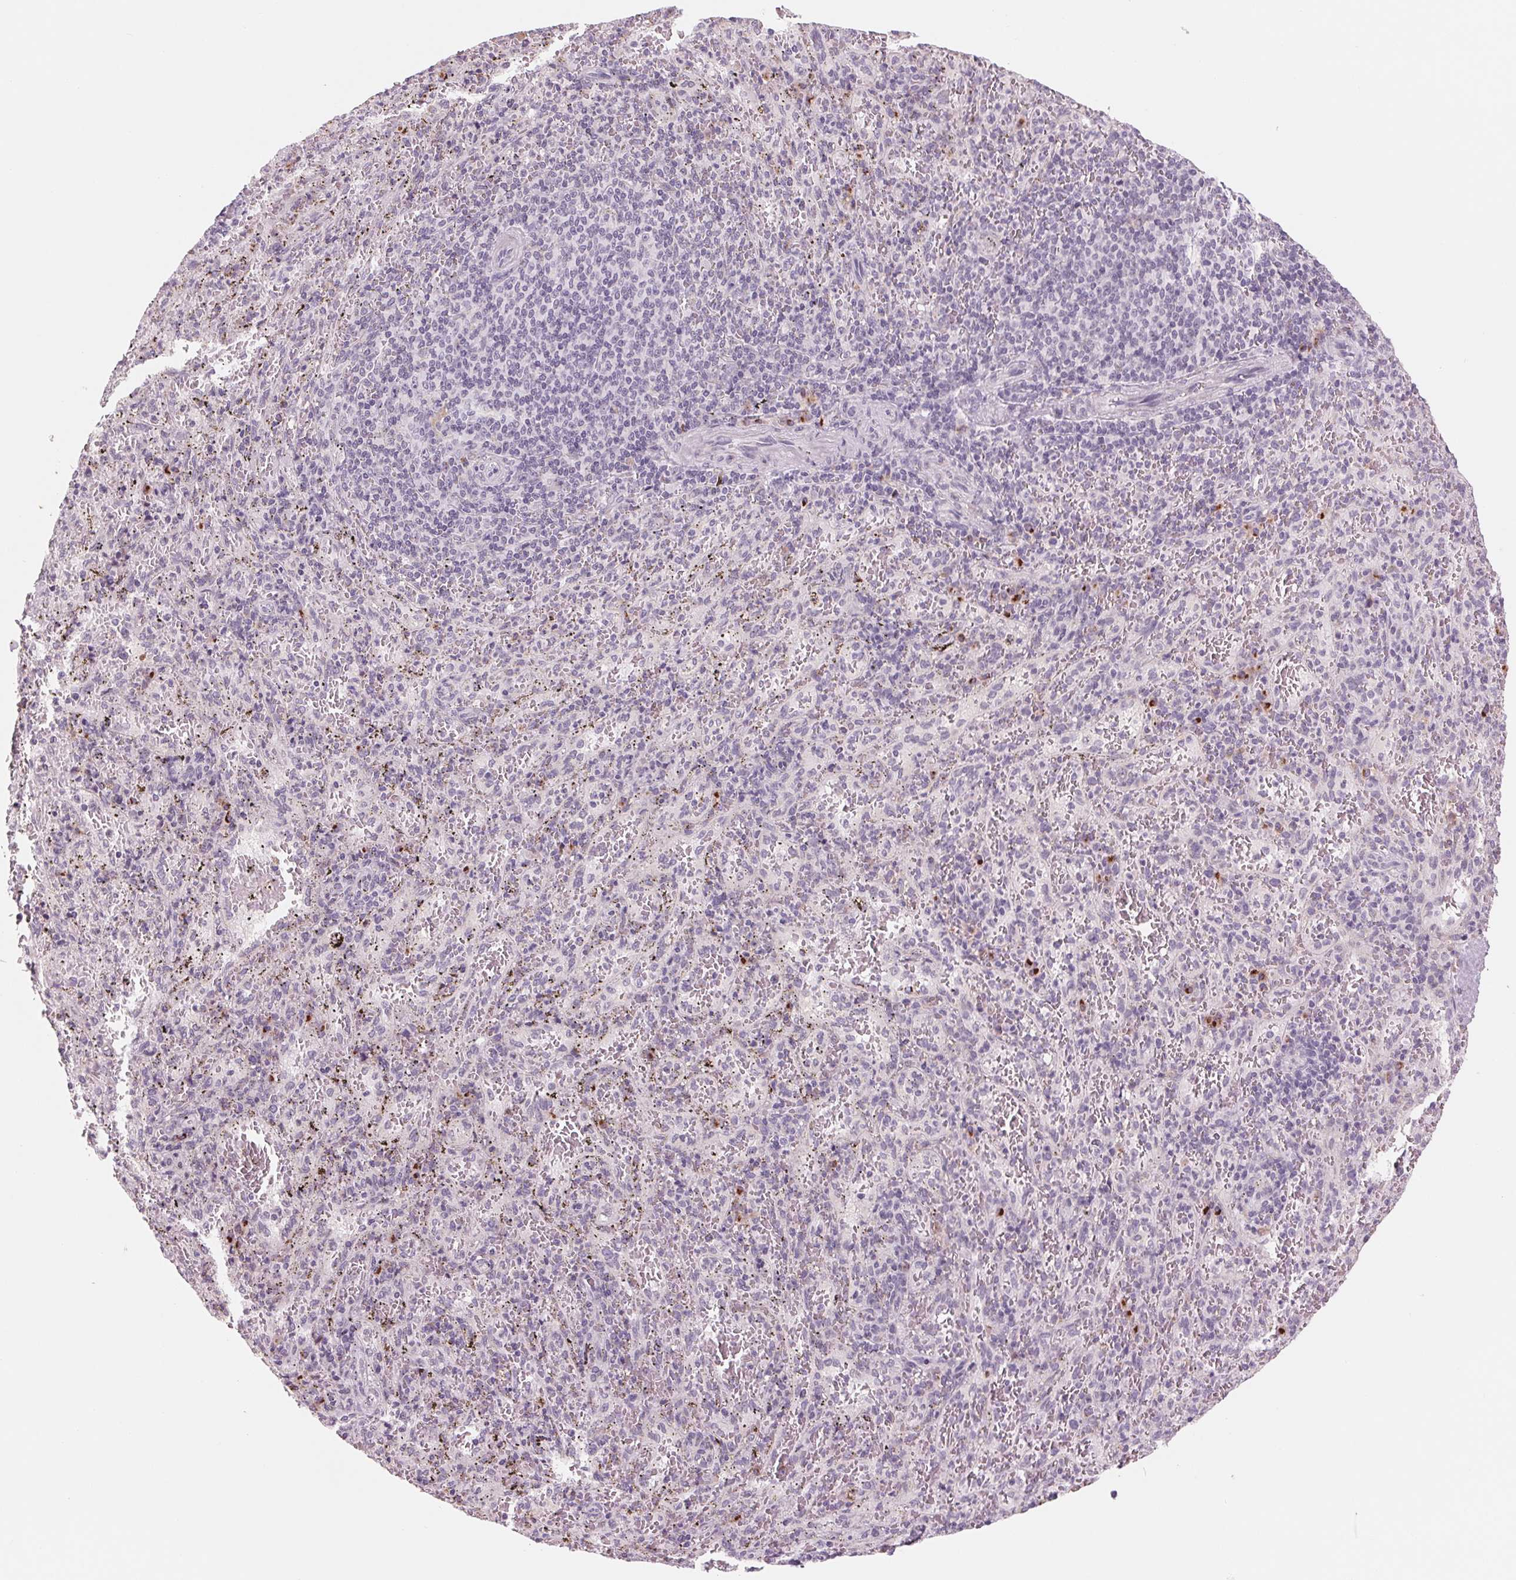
{"staining": {"intensity": "negative", "quantity": "none", "location": "none"}, "tissue": "spleen", "cell_type": "Cells in red pulp", "image_type": "normal", "snomed": [{"axis": "morphology", "description": "Normal tissue, NOS"}, {"axis": "topography", "description": "Spleen"}], "caption": "IHC histopathology image of unremarkable spleen stained for a protein (brown), which exhibits no expression in cells in red pulp.", "gene": "IL9R", "patient": {"sex": "male", "age": 57}}